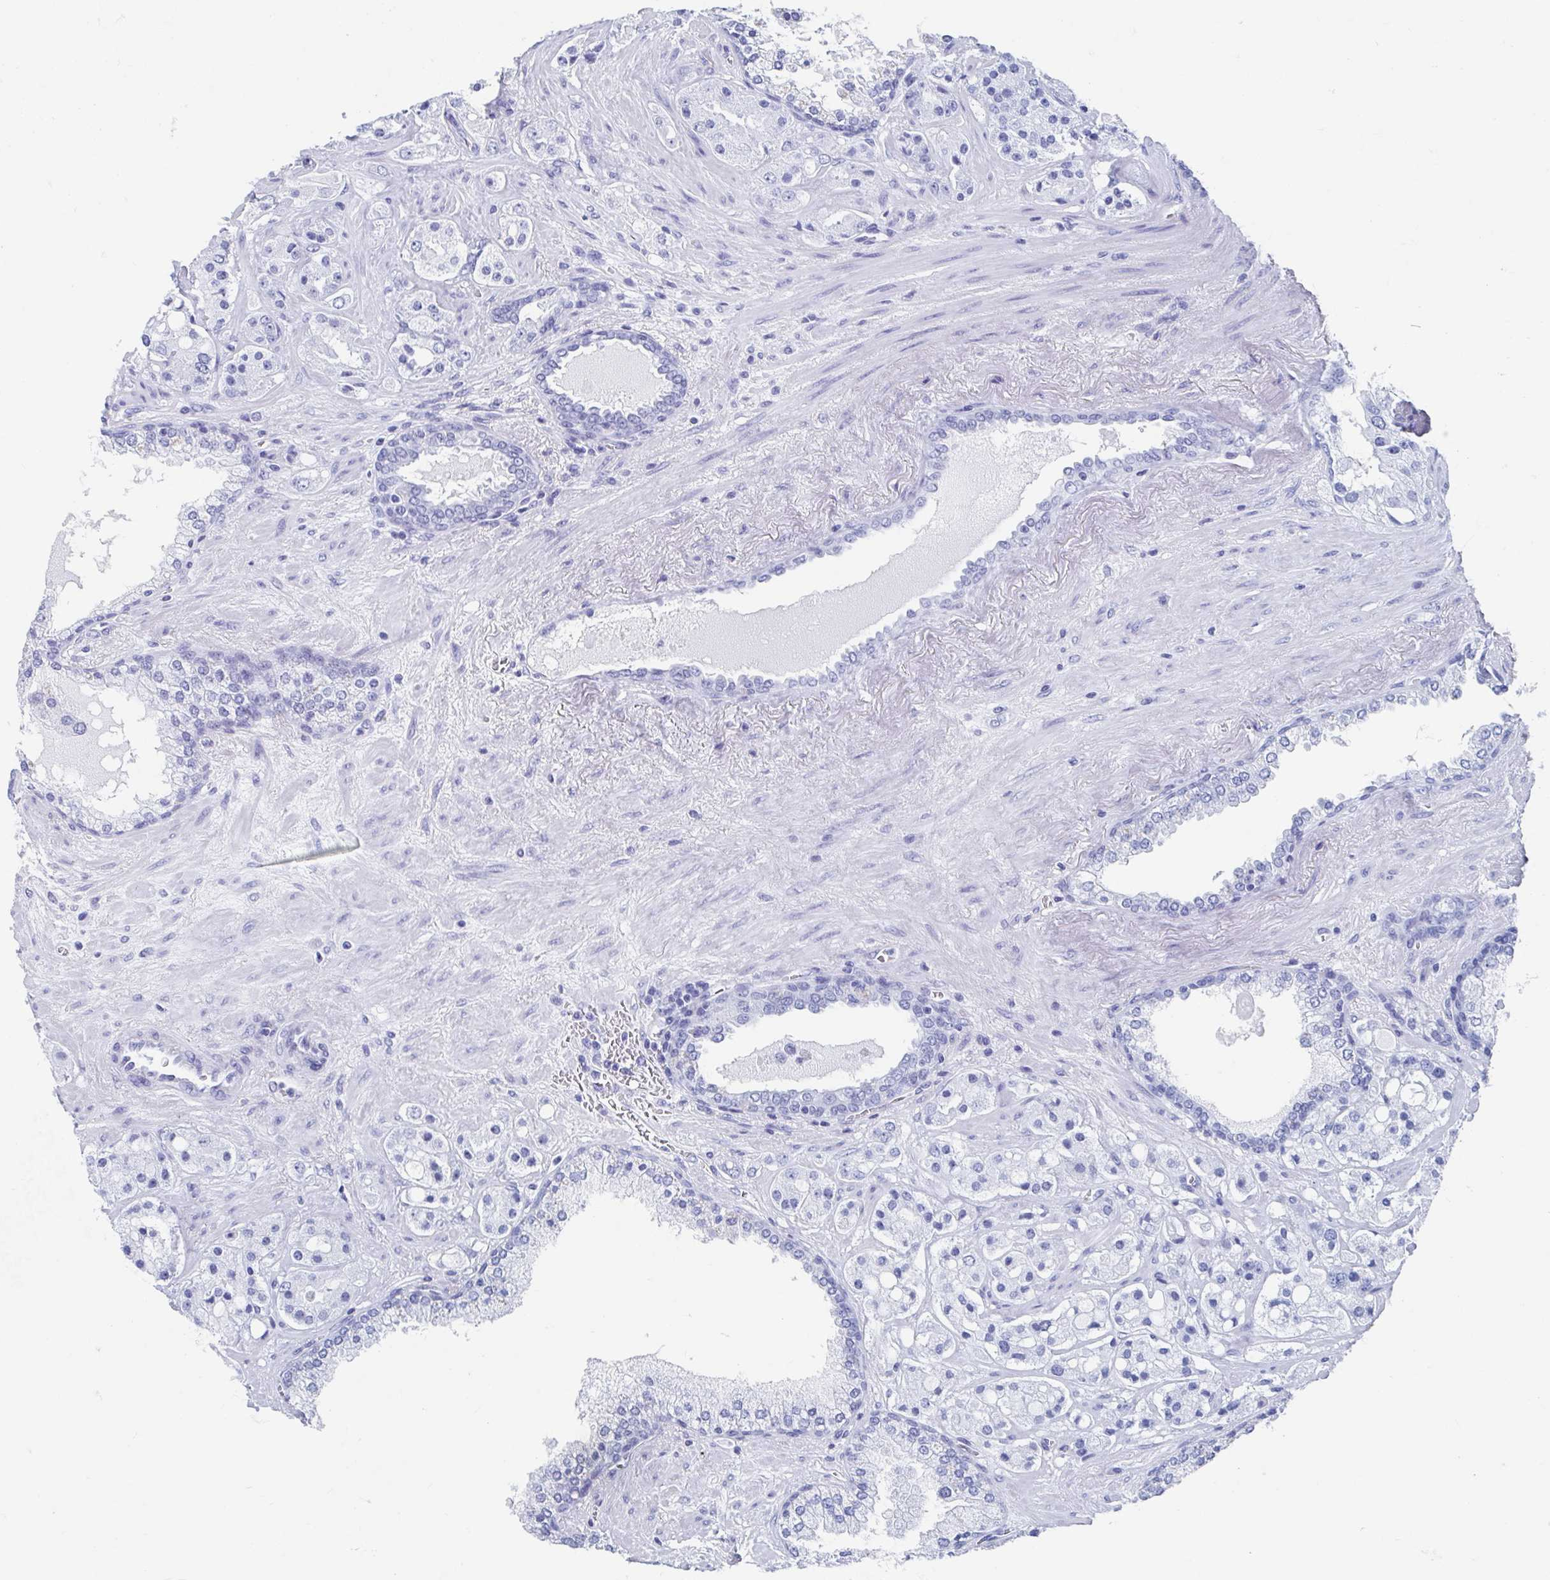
{"staining": {"intensity": "negative", "quantity": "none", "location": "none"}, "tissue": "prostate cancer", "cell_type": "Tumor cells", "image_type": "cancer", "snomed": [{"axis": "morphology", "description": "Adenocarcinoma, High grade"}, {"axis": "topography", "description": "Prostate"}], "caption": "Prostate cancer (high-grade adenocarcinoma) was stained to show a protein in brown. There is no significant positivity in tumor cells.", "gene": "HDGFL1", "patient": {"sex": "male", "age": 67}}